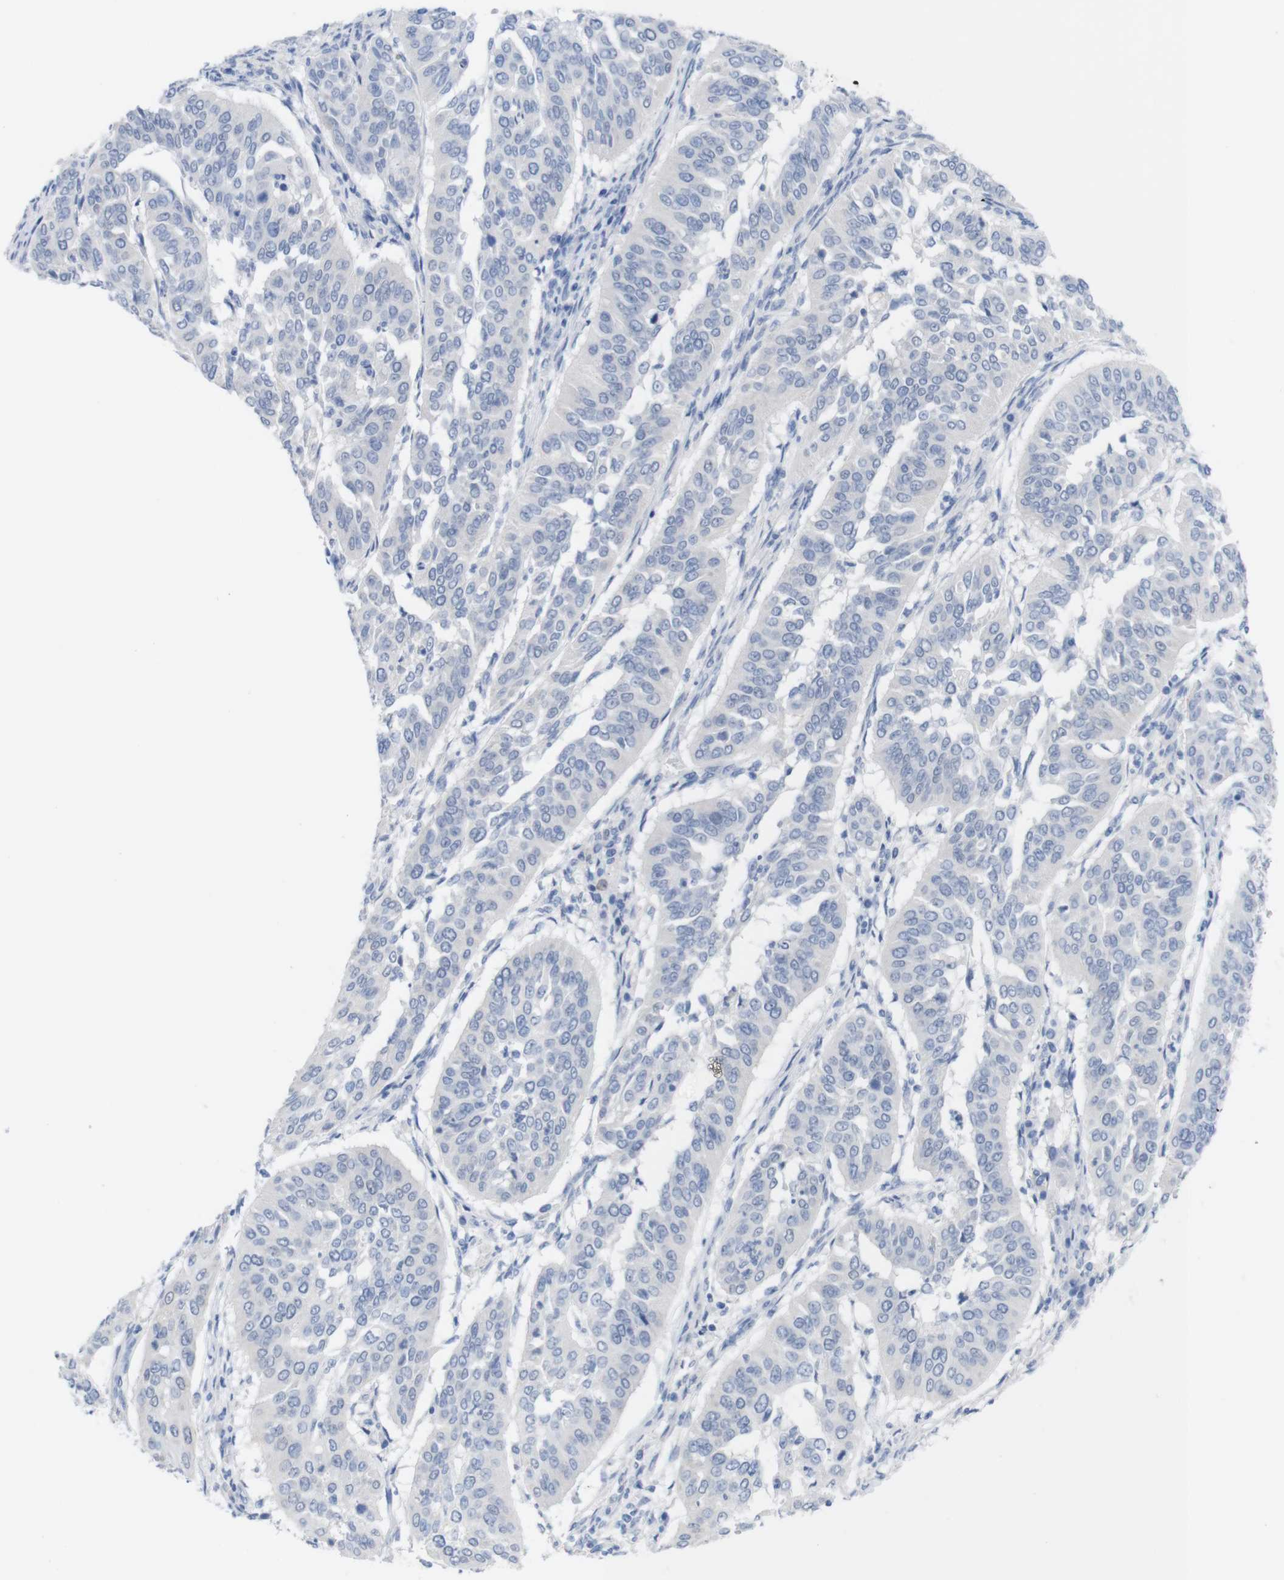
{"staining": {"intensity": "negative", "quantity": "none", "location": "none"}, "tissue": "cervical cancer", "cell_type": "Tumor cells", "image_type": "cancer", "snomed": [{"axis": "morphology", "description": "Normal tissue, NOS"}, {"axis": "morphology", "description": "Squamous cell carcinoma, NOS"}, {"axis": "topography", "description": "Cervix"}], "caption": "DAB immunohistochemical staining of cervical cancer (squamous cell carcinoma) shows no significant expression in tumor cells.", "gene": "PNMA1", "patient": {"sex": "female", "age": 39}}